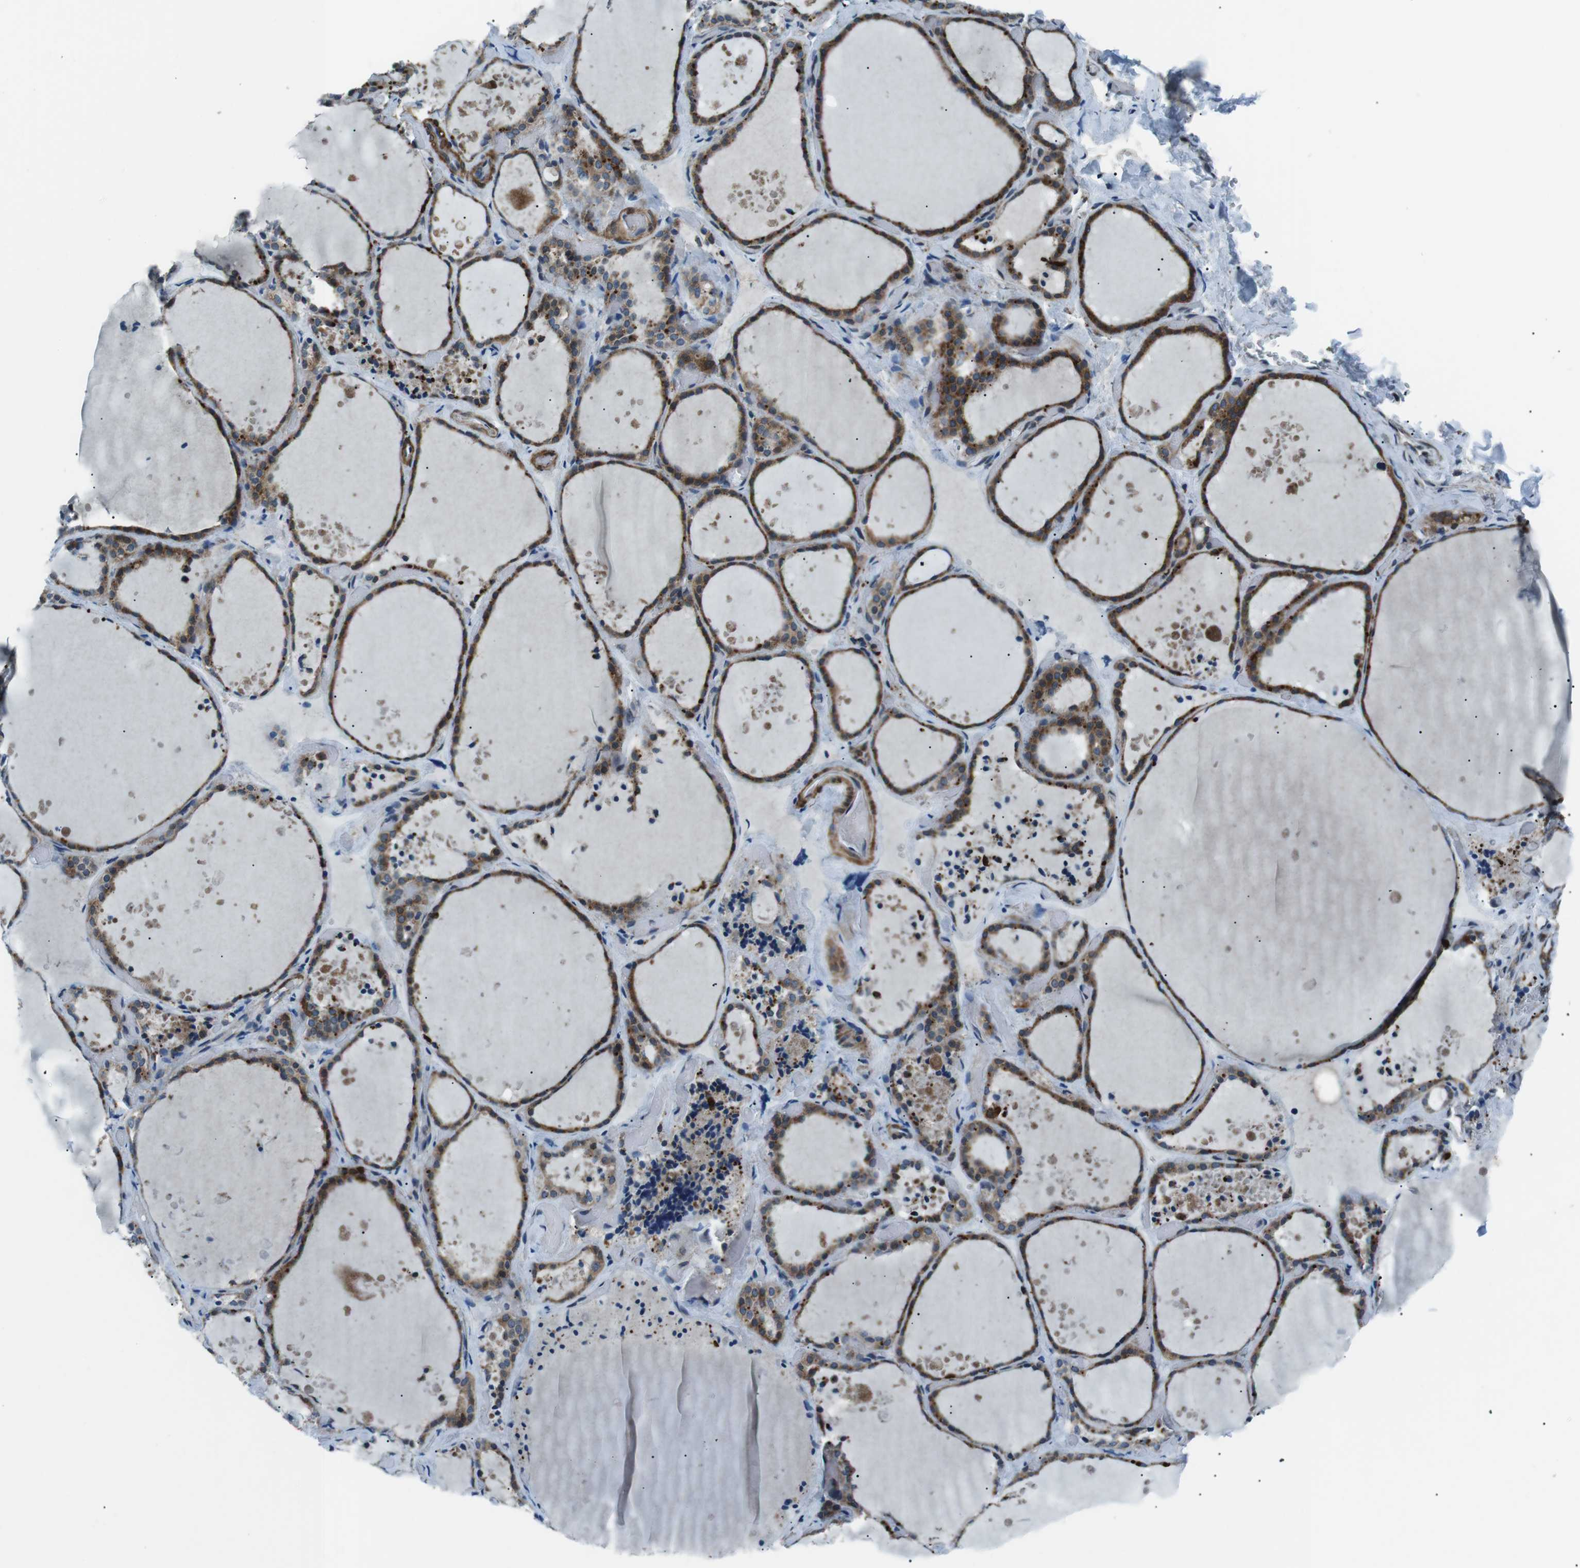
{"staining": {"intensity": "strong", "quantity": ">75%", "location": "cytoplasmic/membranous"}, "tissue": "thyroid gland", "cell_type": "Glandular cells", "image_type": "normal", "snomed": [{"axis": "morphology", "description": "Normal tissue, NOS"}, {"axis": "topography", "description": "Thyroid gland"}], "caption": "Benign thyroid gland was stained to show a protein in brown. There is high levels of strong cytoplasmic/membranous positivity in about >75% of glandular cells. (Brightfield microscopy of DAB IHC at high magnification).", "gene": "BLNK", "patient": {"sex": "female", "age": 44}}